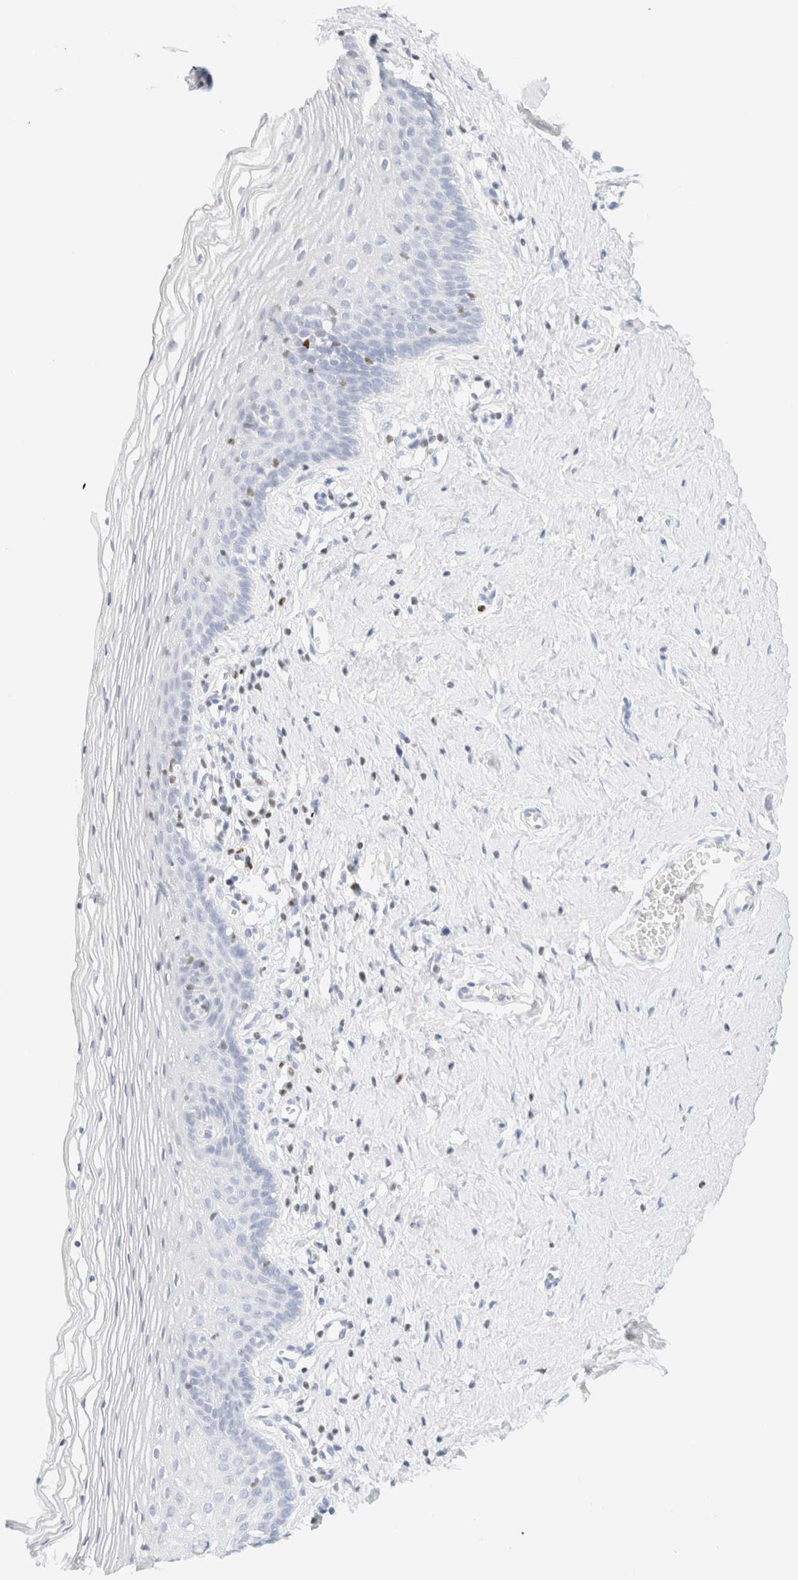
{"staining": {"intensity": "negative", "quantity": "none", "location": "none"}, "tissue": "vagina", "cell_type": "Squamous epithelial cells", "image_type": "normal", "snomed": [{"axis": "morphology", "description": "Normal tissue, NOS"}, {"axis": "topography", "description": "Vagina"}], "caption": "Squamous epithelial cells are negative for protein expression in unremarkable human vagina. (IHC, brightfield microscopy, high magnification).", "gene": "IKZF3", "patient": {"sex": "female", "age": 32}}